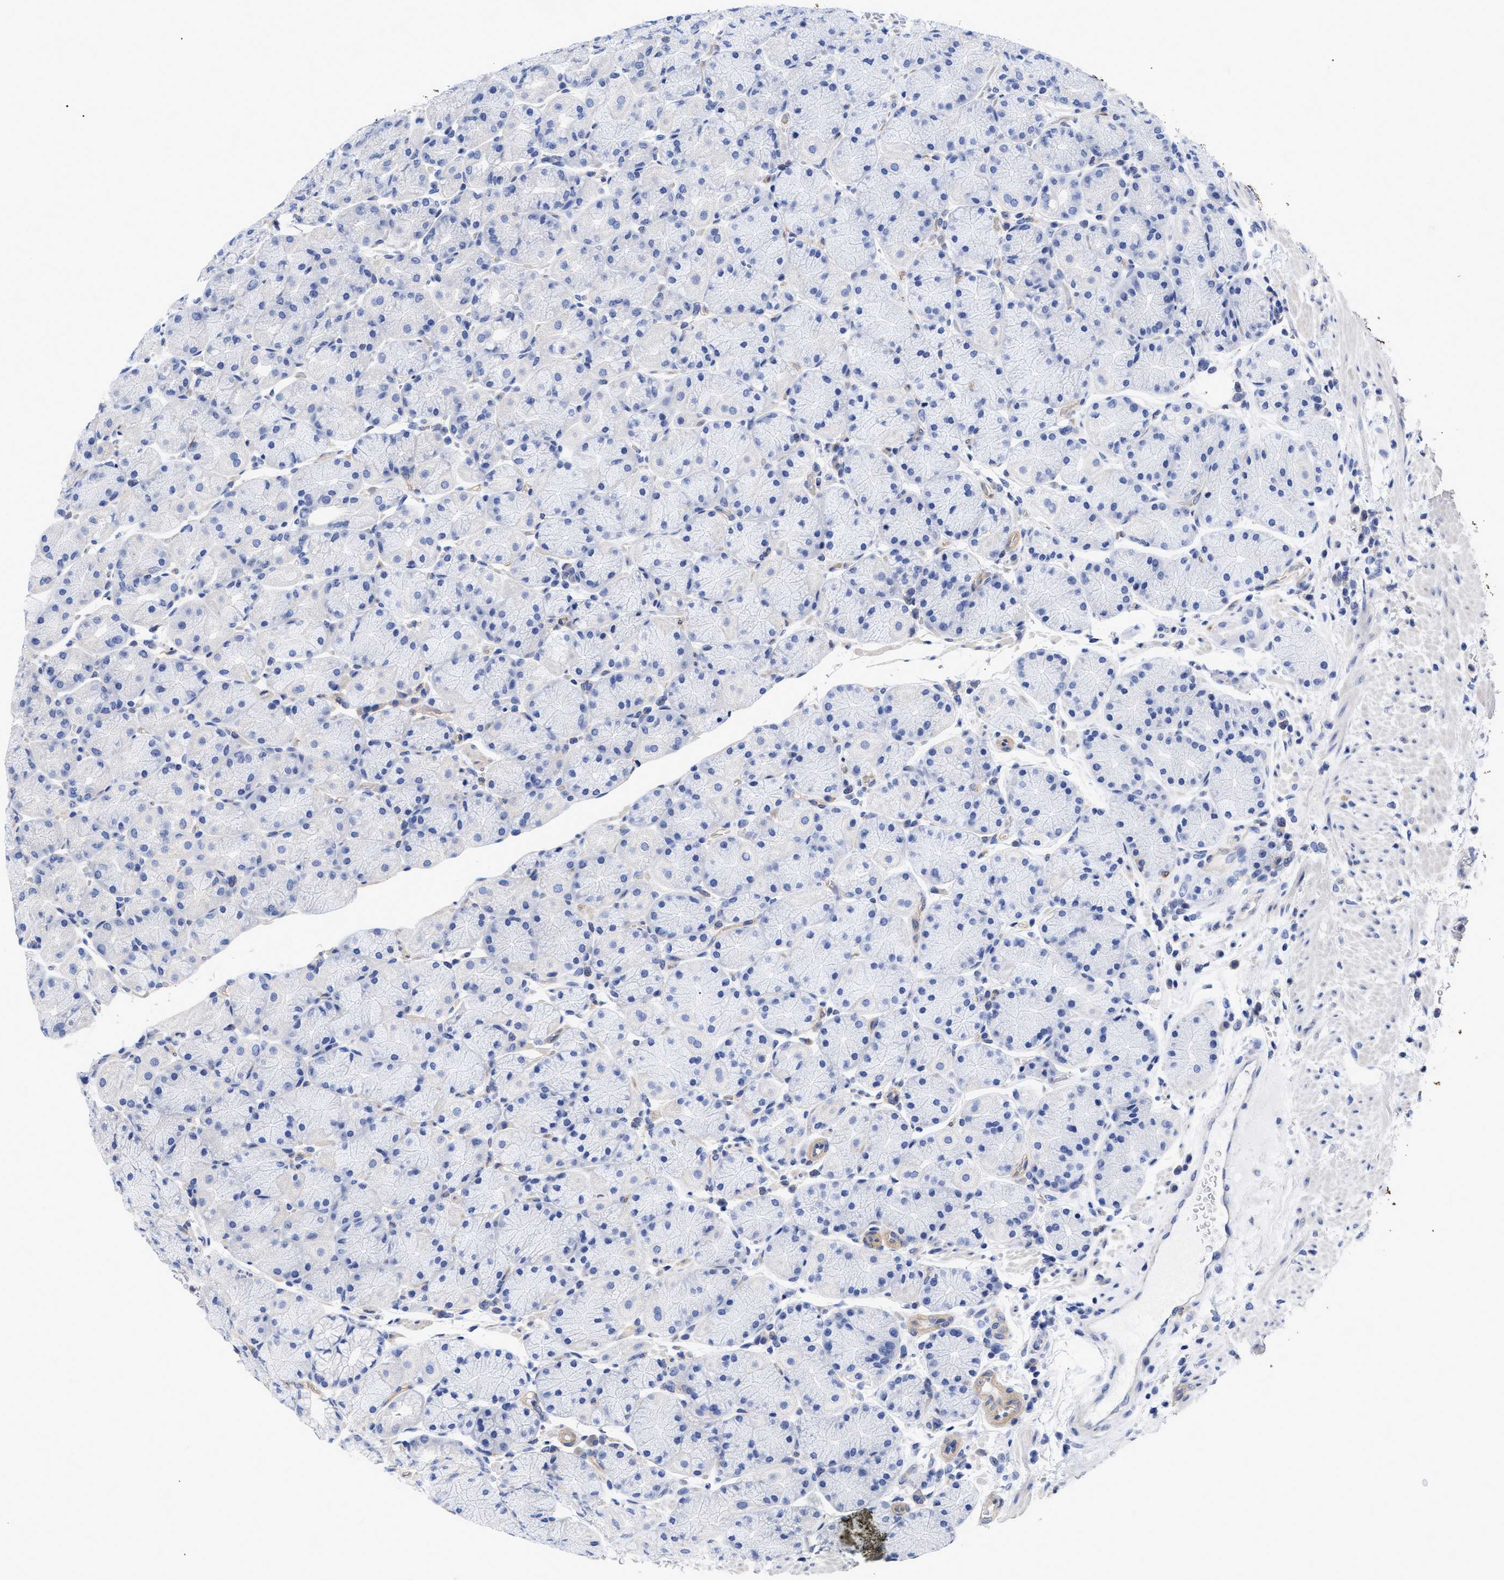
{"staining": {"intensity": "negative", "quantity": "none", "location": "none"}, "tissue": "stomach", "cell_type": "Glandular cells", "image_type": "normal", "snomed": [{"axis": "morphology", "description": "Normal tissue, NOS"}, {"axis": "morphology", "description": "Carcinoid, malignant, NOS"}, {"axis": "topography", "description": "Stomach, upper"}], "caption": "Glandular cells are negative for brown protein staining in normal stomach. Brightfield microscopy of immunohistochemistry (IHC) stained with DAB (brown) and hematoxylin (blue), captured at high magnification.", "gene": "IRAG2", "patient": {"sex": "male", "age": 39}}